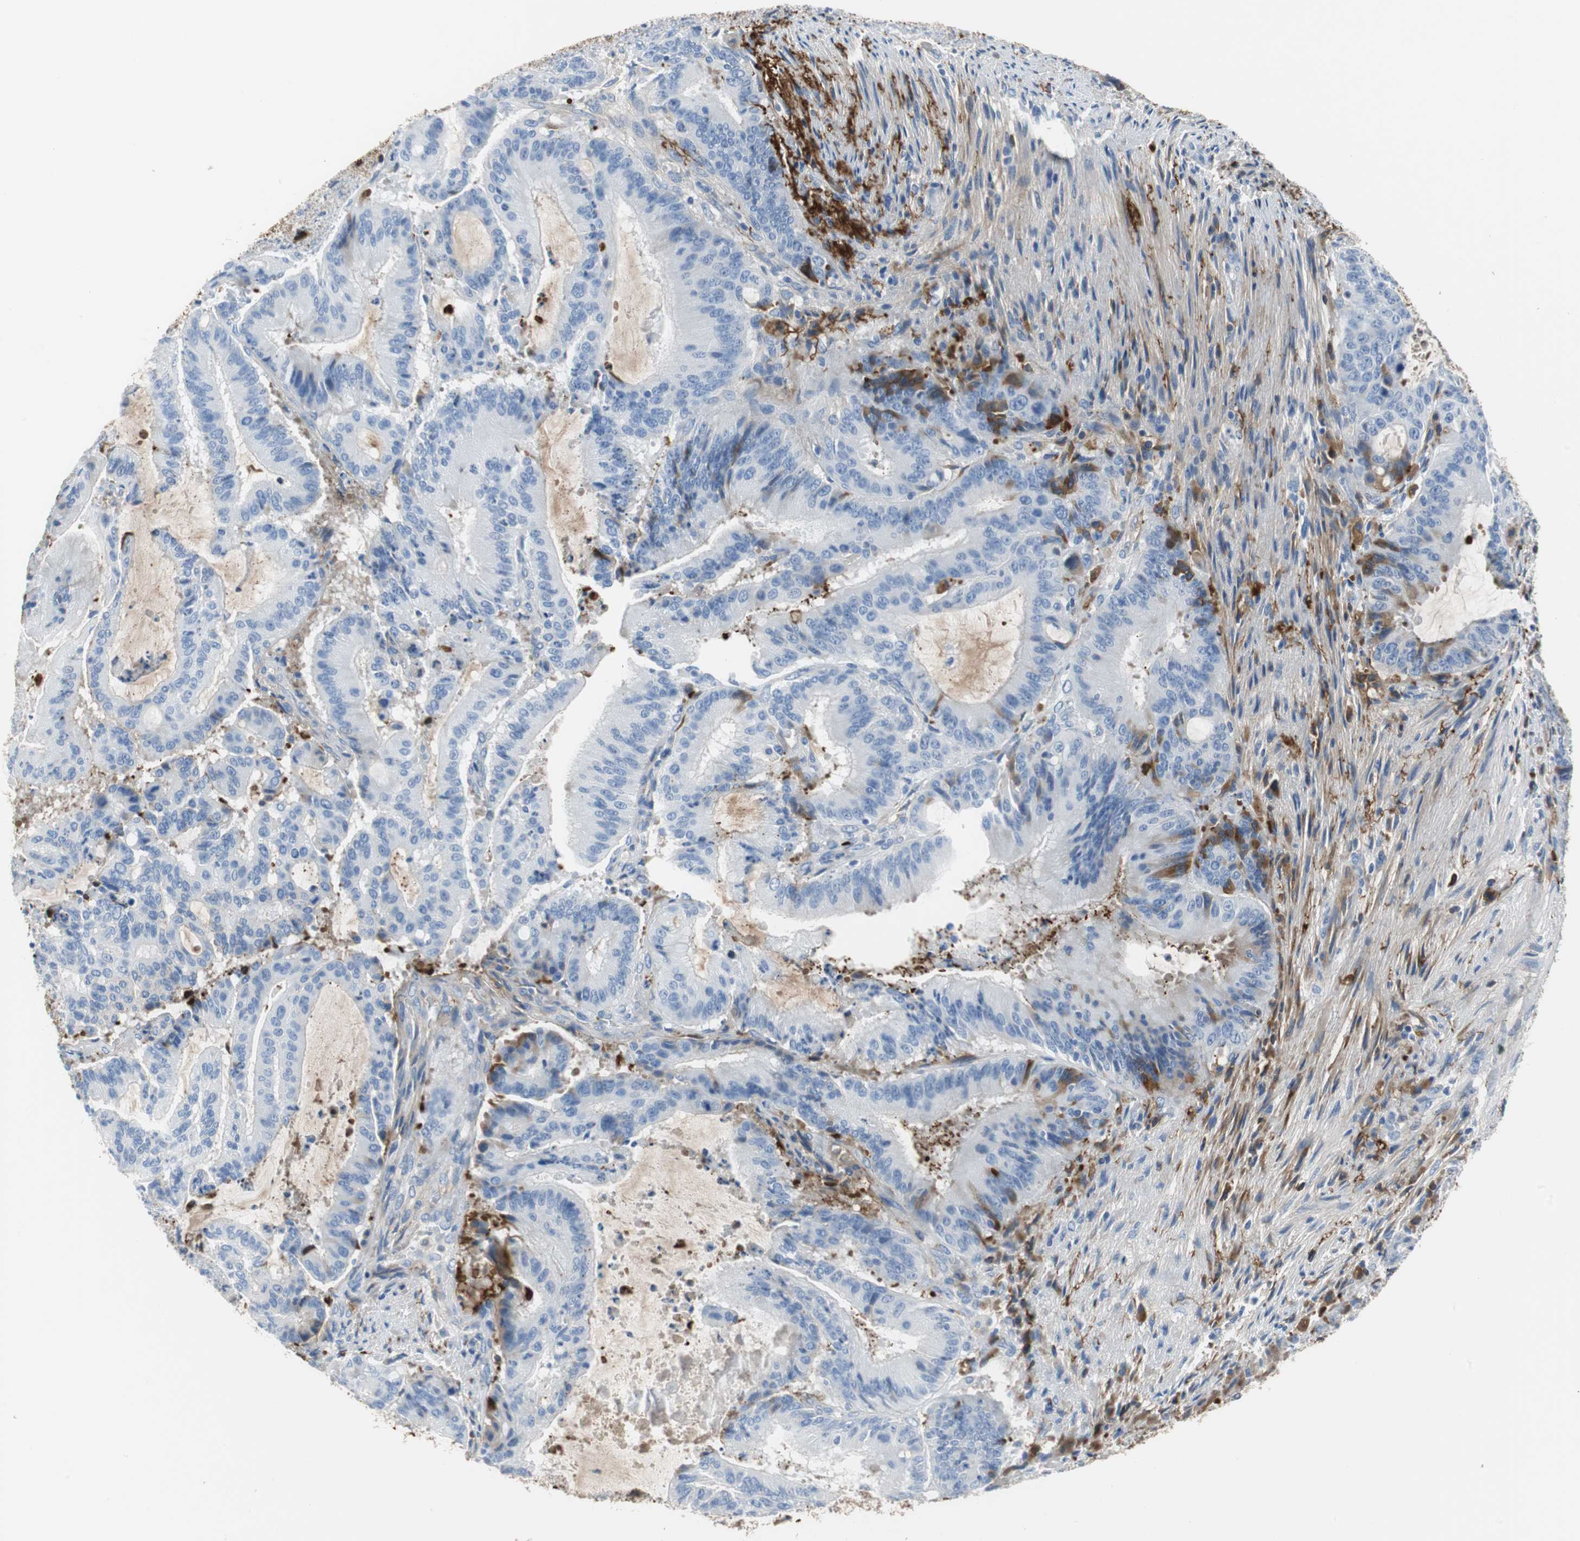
{"staining": {"intensity": "moderate", "quantity": "<25%", "location": "cytoplasmic/membranous"}, "tissue": "liver cancer", "cell_type": "Tumor cells", "image_type": "cancer", "snomed": [{"axis": "morphology", "description": "Cholangiocarcinoma"}, {"axis": "topography", "description": "Liver"}], "caption": "The image demonstrates a brown stain indicating the presence of a protein in the cytoplasmic/membranous of tumor cells in liver cancer (cholangiocarcinoma).", "gene": "APCS", "patient": {"sex": "female", "age": 73}}